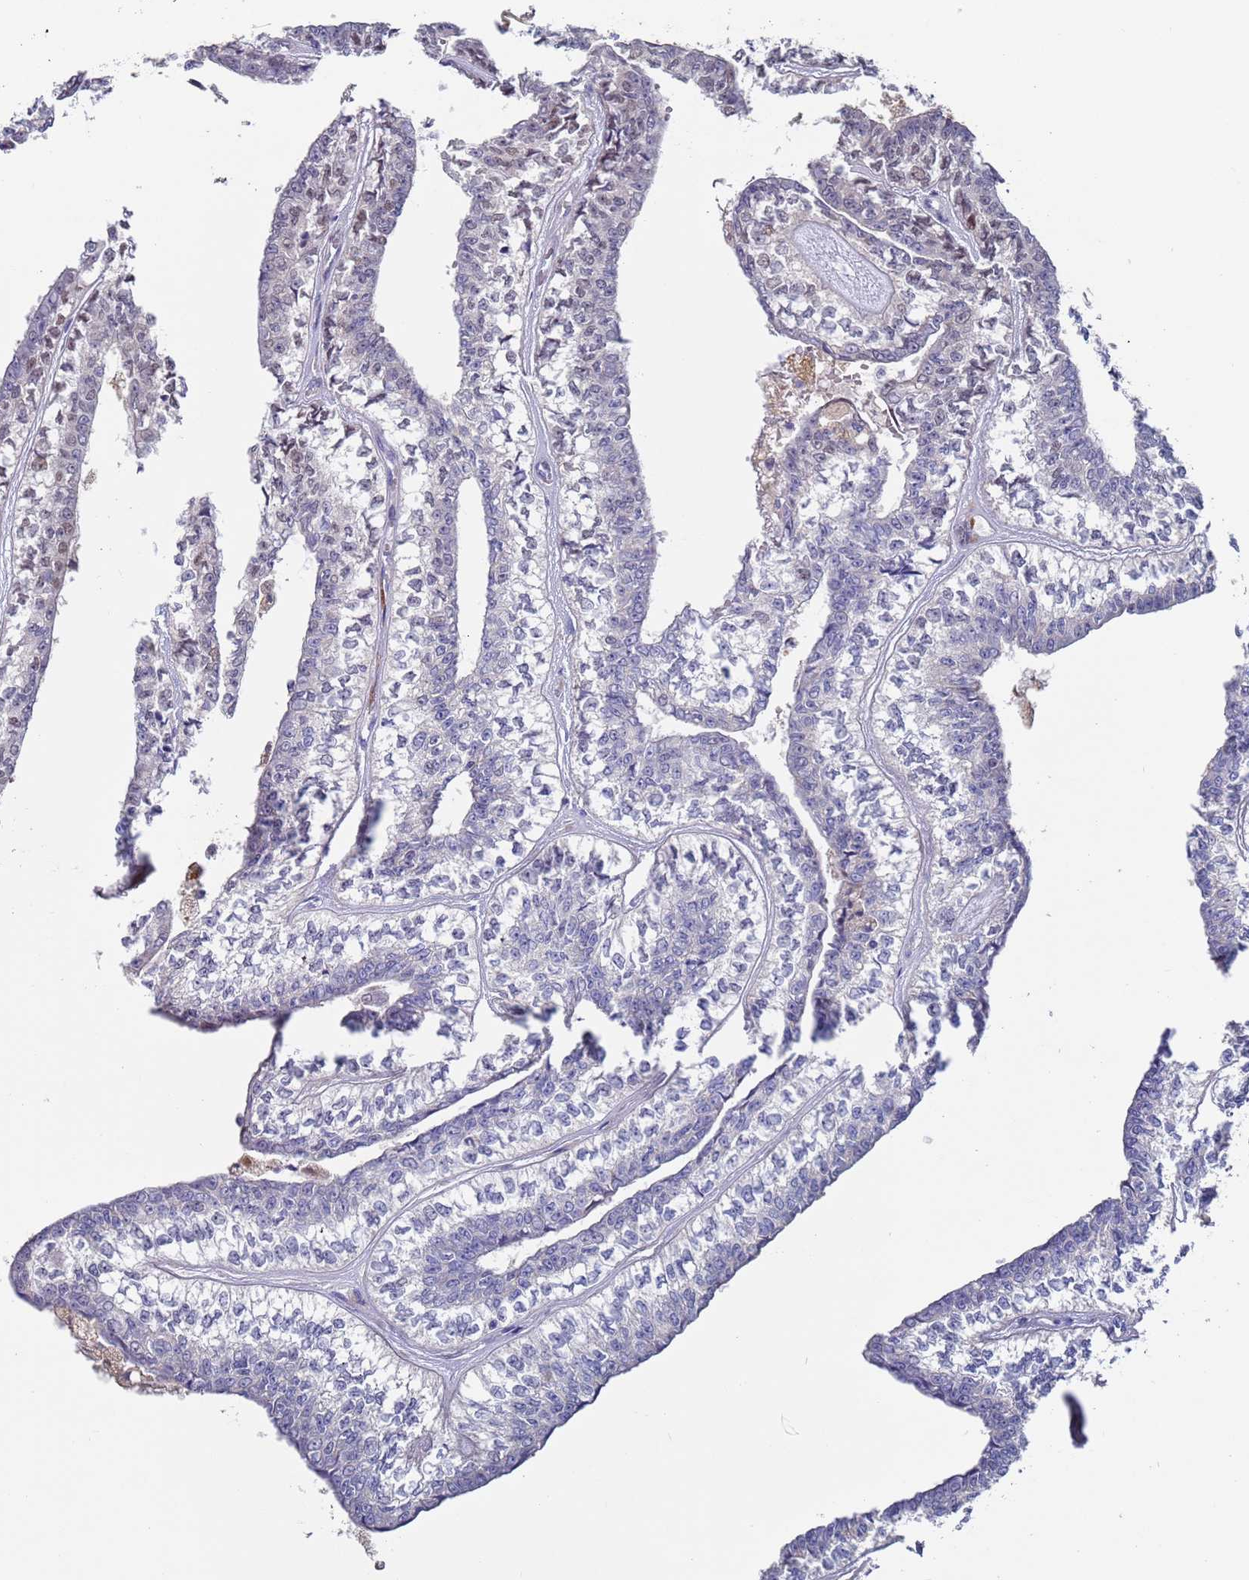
{"staining": {"intensity": "negative", "quantity": "none", "location": "none"}, "tissue": "head and neck cancer", "cell_type": "Tumor cells", "image_type": "cancer", "snomed": [{"axis": "morphology", "description": "Adenocarcinoma, NOS"}, {"axis": "topography", "description": "Head-Neck"}], "caption": "Protein analysis of head and neck adenocarcinoma shows no significant staining in tumor cells.", "gene": "FBXO27", "patient": {"sex": "female", "age": 73}}